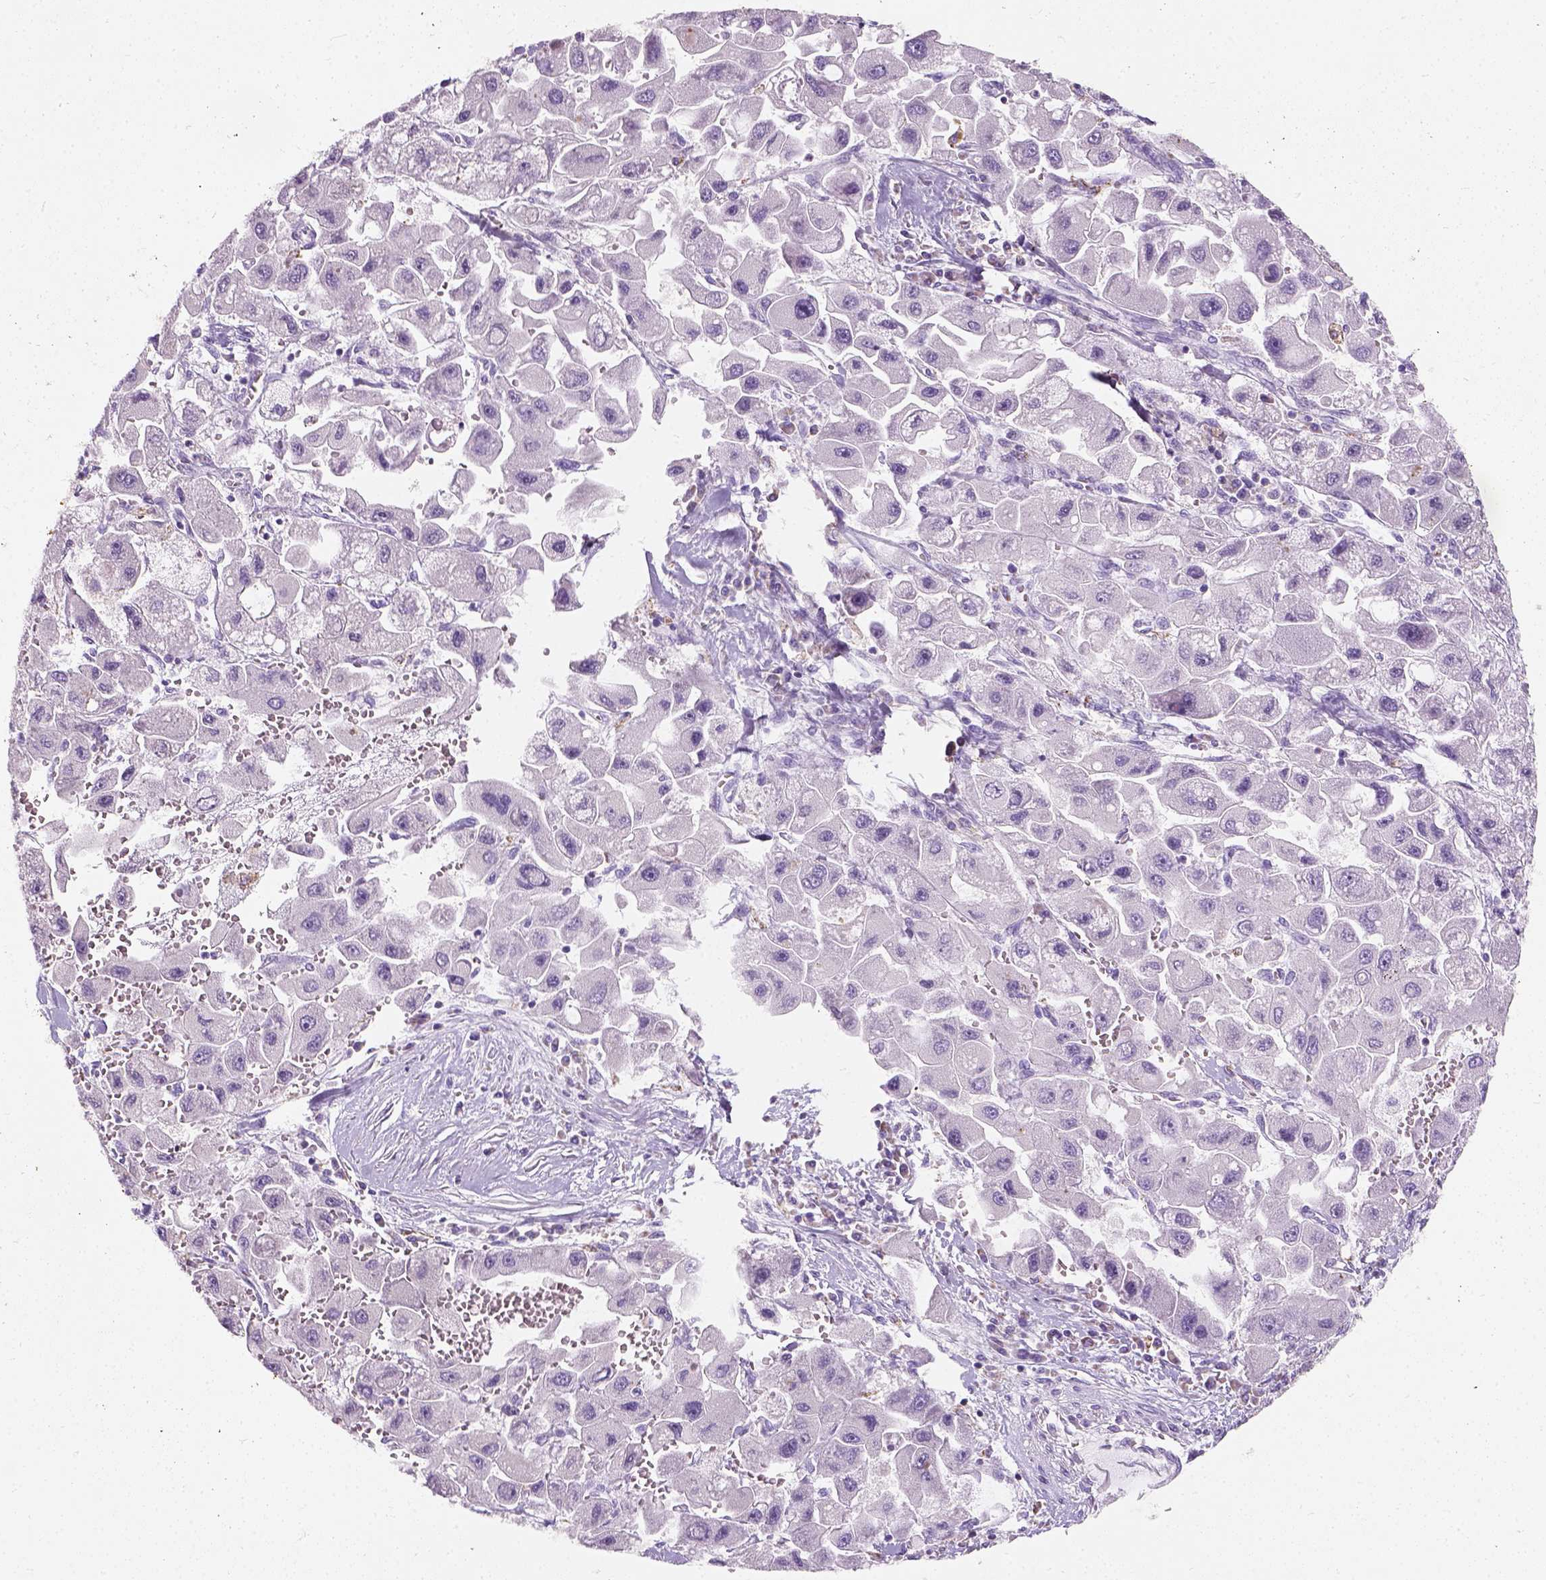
{"staining": {"intensity": "negative", "quantity": "none", "location": "none"}, "tissue": "liver cancer", "cell_type": "Tumor cells", "image_type": "cancer", "snomed": [{"axis": "morphology", "description": "Carcinoma, Hepatocellular, NOS"}, {"axis": "topography", "description": "Liver"}], "caption": "DAB (3,3'-diaminobenzidine) immunohistochemical staining of human liver cancer (hepatocellular carcinoma) displays no significant expression in tumor cells. (Brightfield microscopy of DAB immunohistochemistry at high magnification).", "gene": "CHODL", "patient": {"sex": "male", "age": 24}}